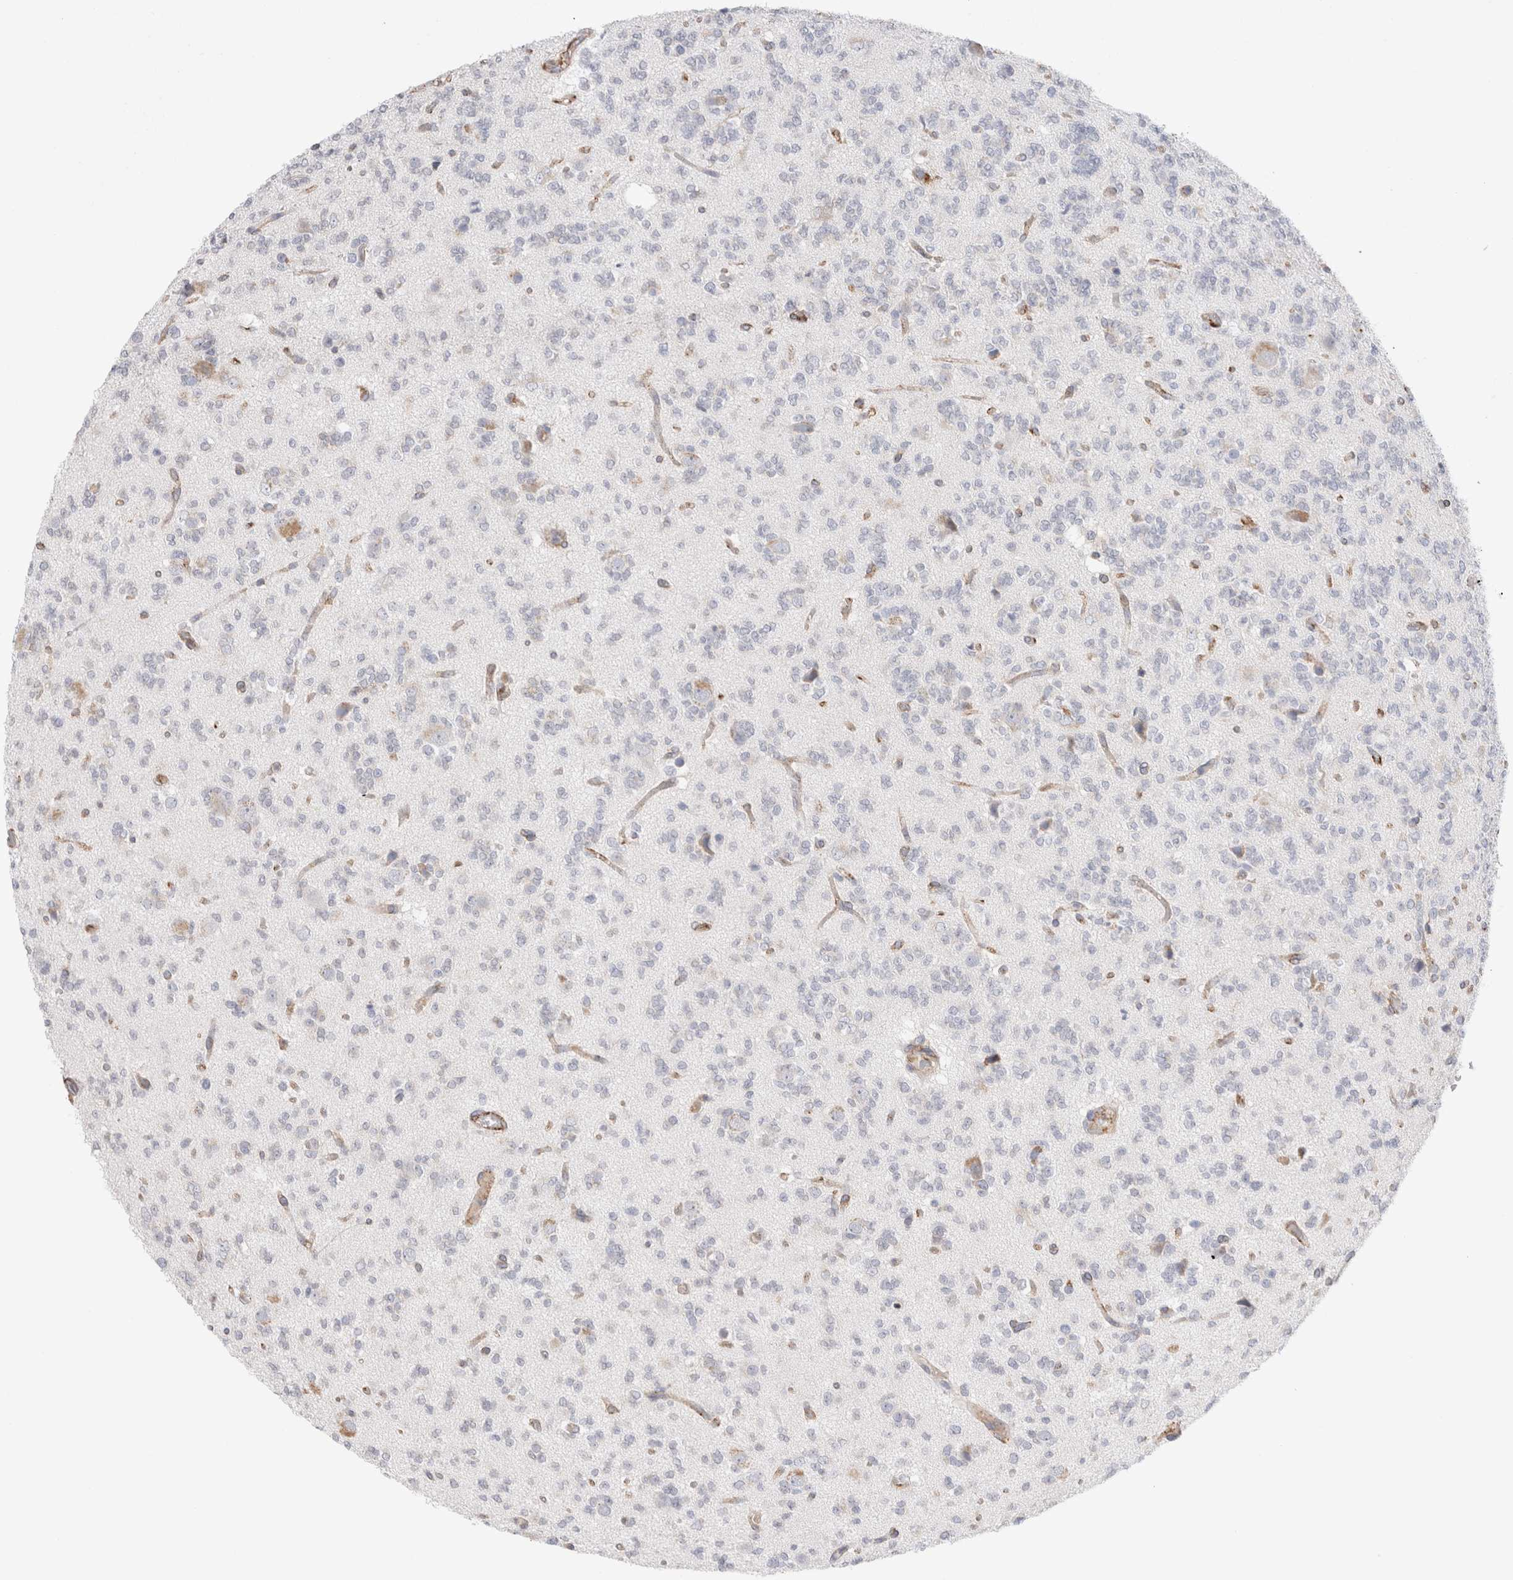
{"staining": {"intensity": "negative", "quantity": "none", "location": "none"}, "tissue": "glioma", "cell_type": "Tumor cells", "image_type": "cancer", "snomed": [{"axis": "morphology", "description": "Glioma, malignant, Low grade"}, {"axis": "topography", "description": "Brain"}], "caption": "IHC image of neoplastic tissue: human malignant glioma (low-grade) stained with DAB (3,3'-diaminobenzidine) exhibits no significant protein positivity in tumor cells.", "gene": "CNPY4", "patient": {"sex": "male", "age": 38}}